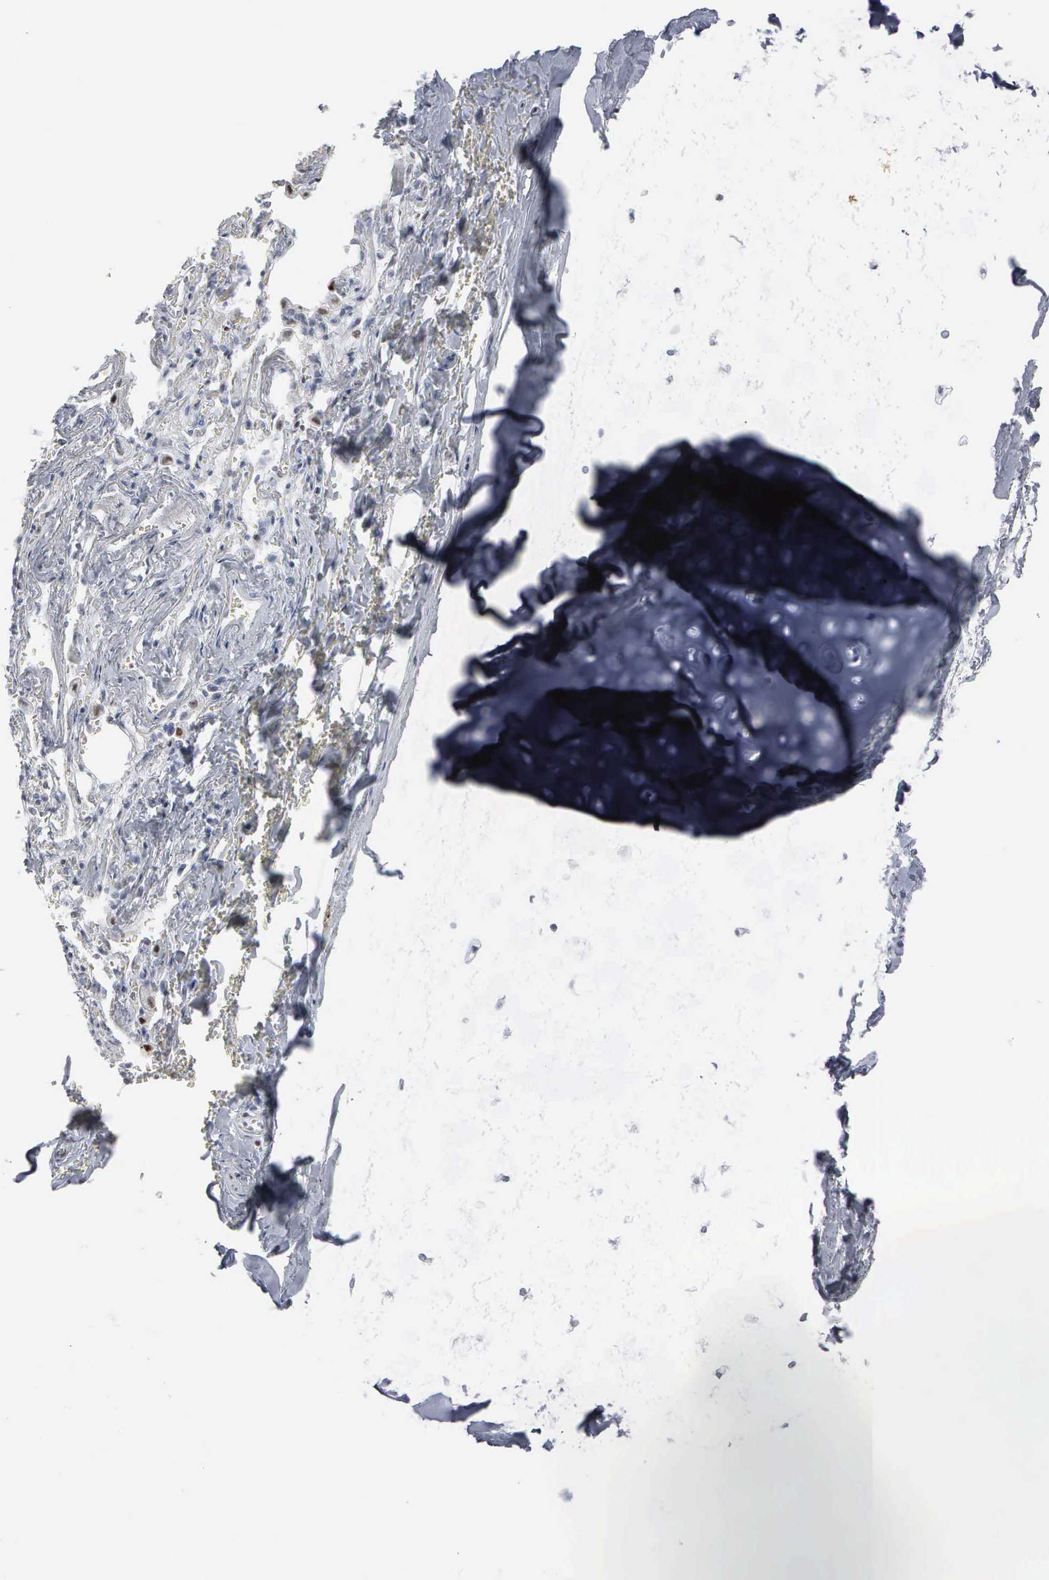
{"staining": {"intensity": "negative", "quantity": "none", "location": "none"}, "tissue": "adipose tissue", "cell_type": "Adipocytes", "image_type": "normal", "snomed": [{"axis": "morphology", "description": "Normal tissue, NOS"}, {"axis": "topography", "description": "Cartilage tissue"}, {"axis": "topography", "description": "Lung"}], "caption": "High magnification brightfield microscopy of benign adipose tissue stained with DAB (brown) and counterstained with hematoxylin (blue): adipocytes show no significant expression.", "gene": "CCND3", "patient": {"sex": "male", "age": 65}}